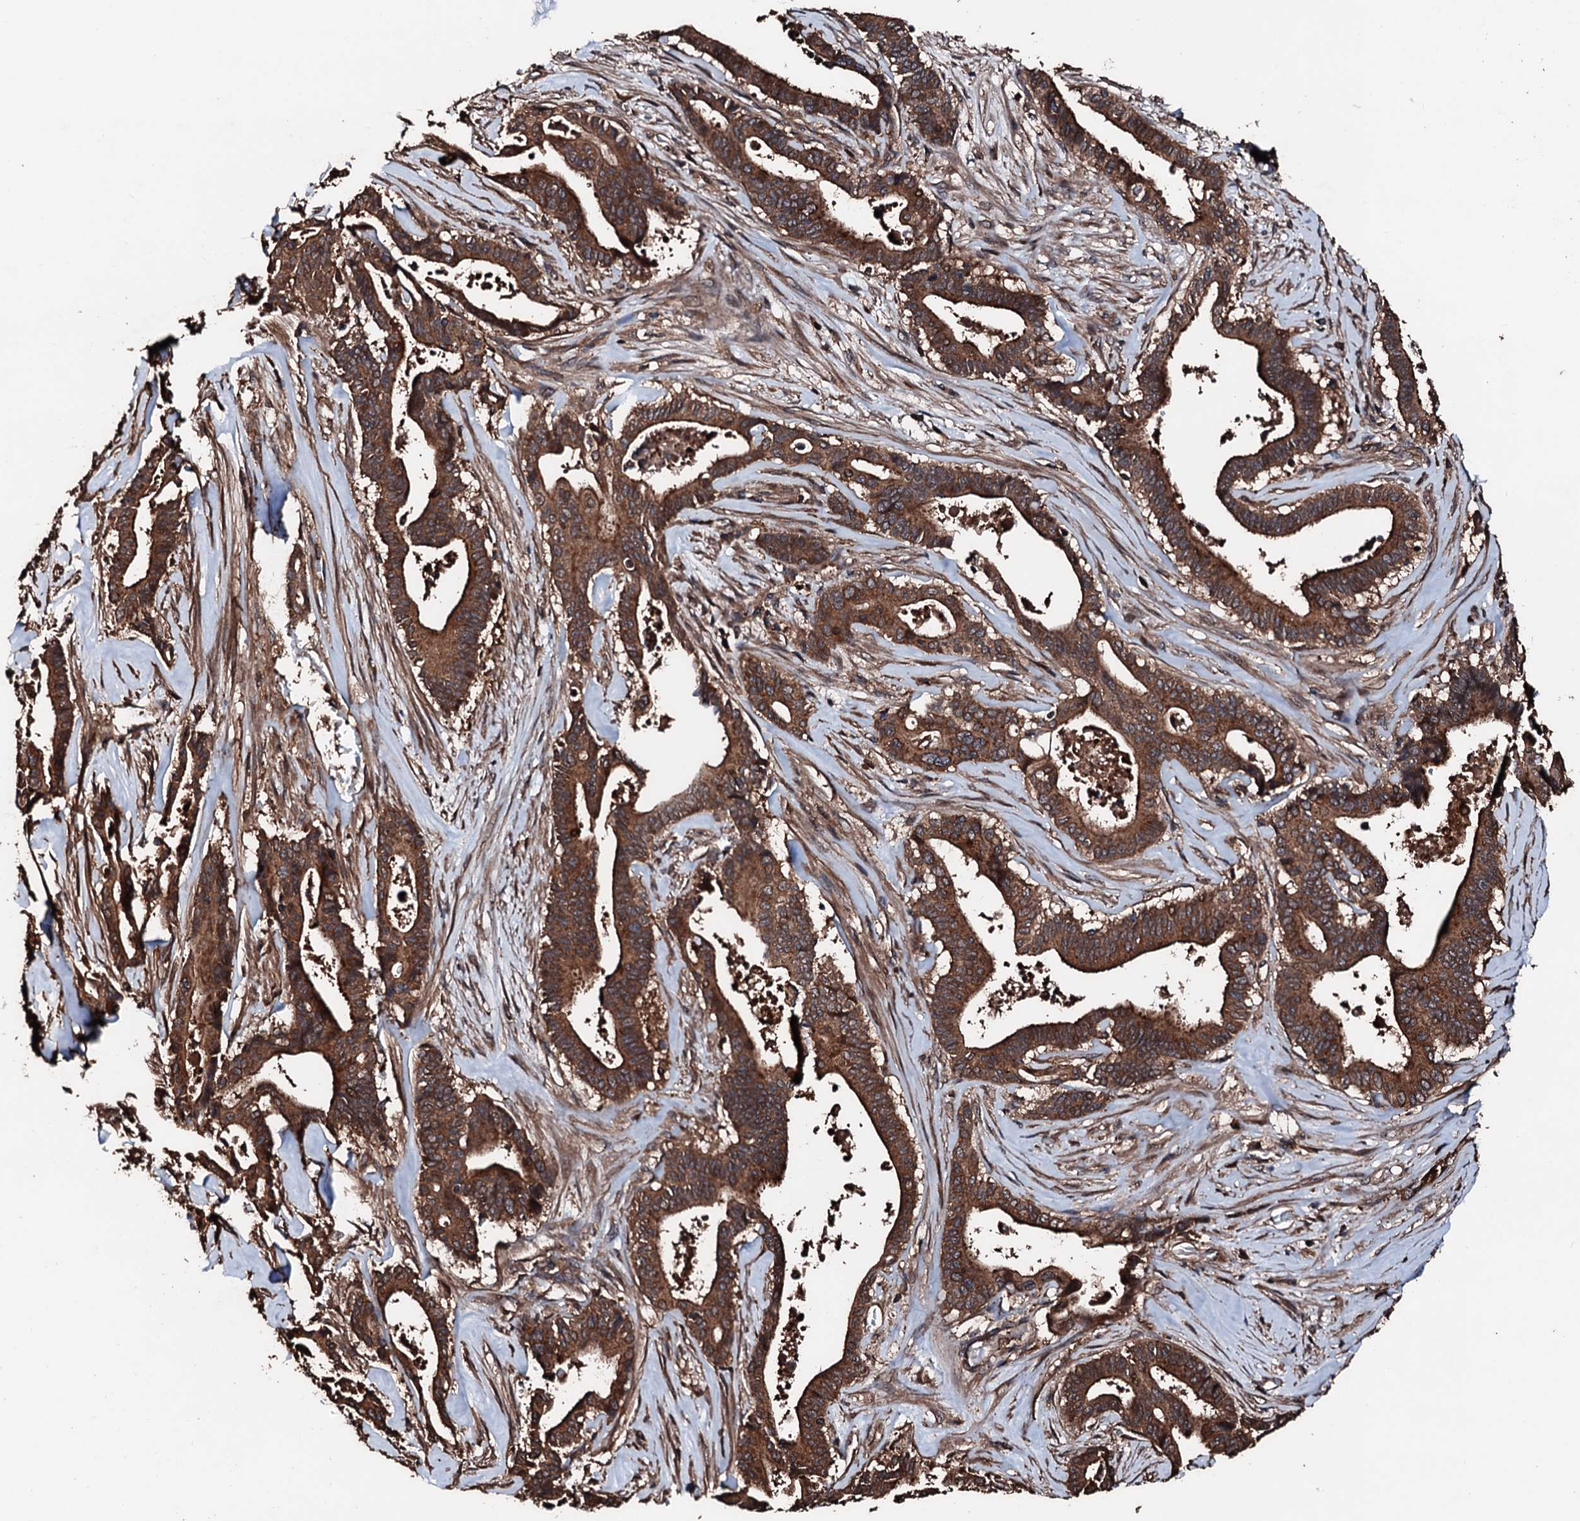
{"staining": {"intensity": "strong", "quantity": ">75%", "location": "cytoplasmic/membranous"}, "tissue": "pancreatic cancer", "cell_type": "Tumor cells", "image_type": "cancer", "snomed": [{"axis": "morphology", "description": "Adenocarcinoma, NOS"}, {"axis": "topography", "description": "Pancreas"}], "caption": "Protein analysis of pancreatic cancer tissue demonstrates strong cytoplasmic/membranous expression in approximately >75% of tumor cells. The staining was performed using DAB (3,3'-diaminobenzidine) to visualize the protein expression in brown, while the nuclei were stained in blue with hematoxylin (Magnification: 20x).", "gene": "KIF18A", "patient": {"sex": "female", "age": 77}}